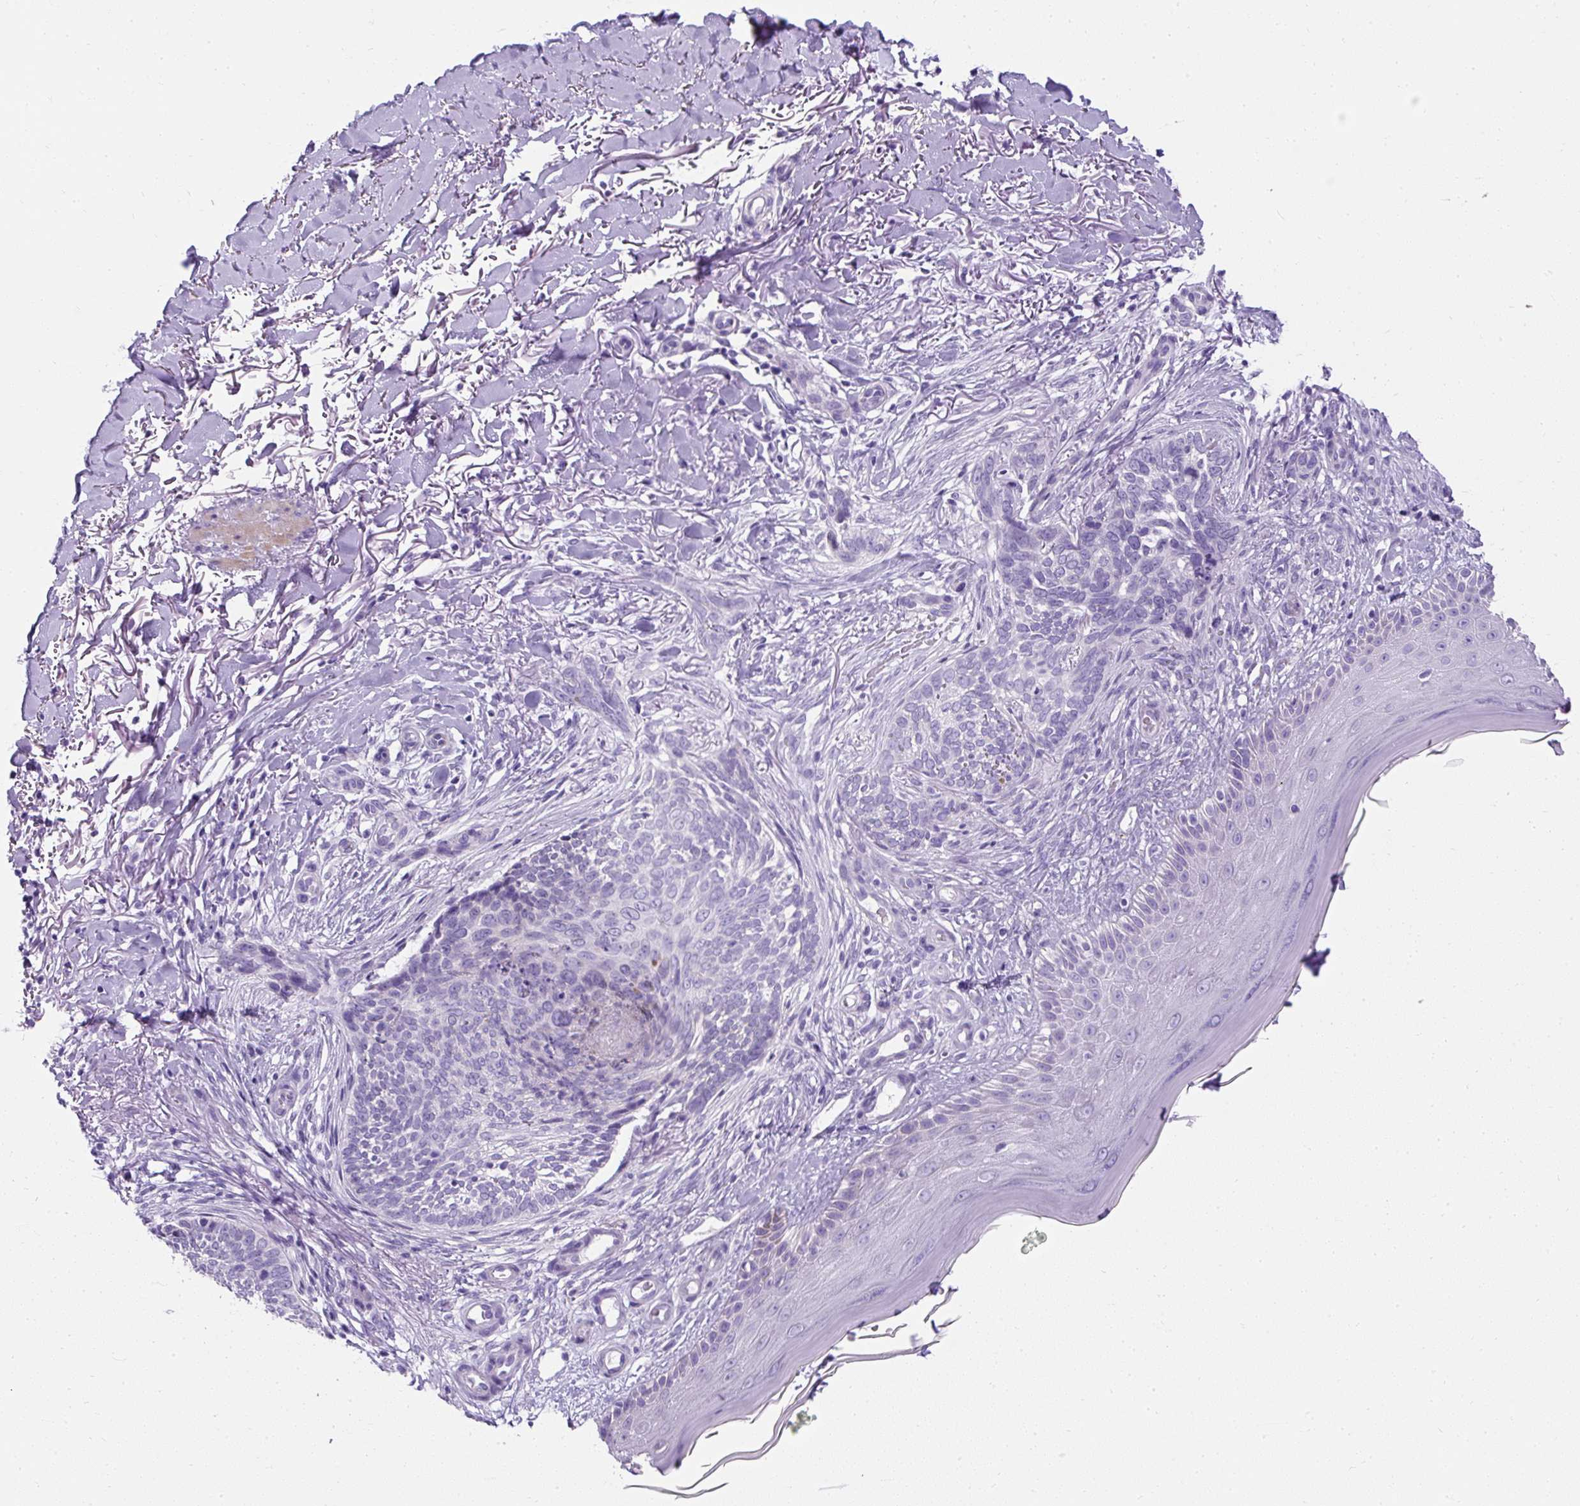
{"staining": {"intensity": "negative", "quantity": "none", "location": "none"}, "tissue": "skin cancer", "cell_type": "Tumor cells", "image_type": "cancer", "snomed": [{"axis": "morphology", "description": "Normal tissue, NOS"}, {"axis": "morphology", "description": "Basal cell carcinoma"}, {"axis": "topography", "description": "Skin"}], "caption": "Immunohistochemical staining of skin cancer exhibits no significant positivity in tumor cells.", "gene": "C2CD4C", "patient": {"sex": "female", "age": 67}}